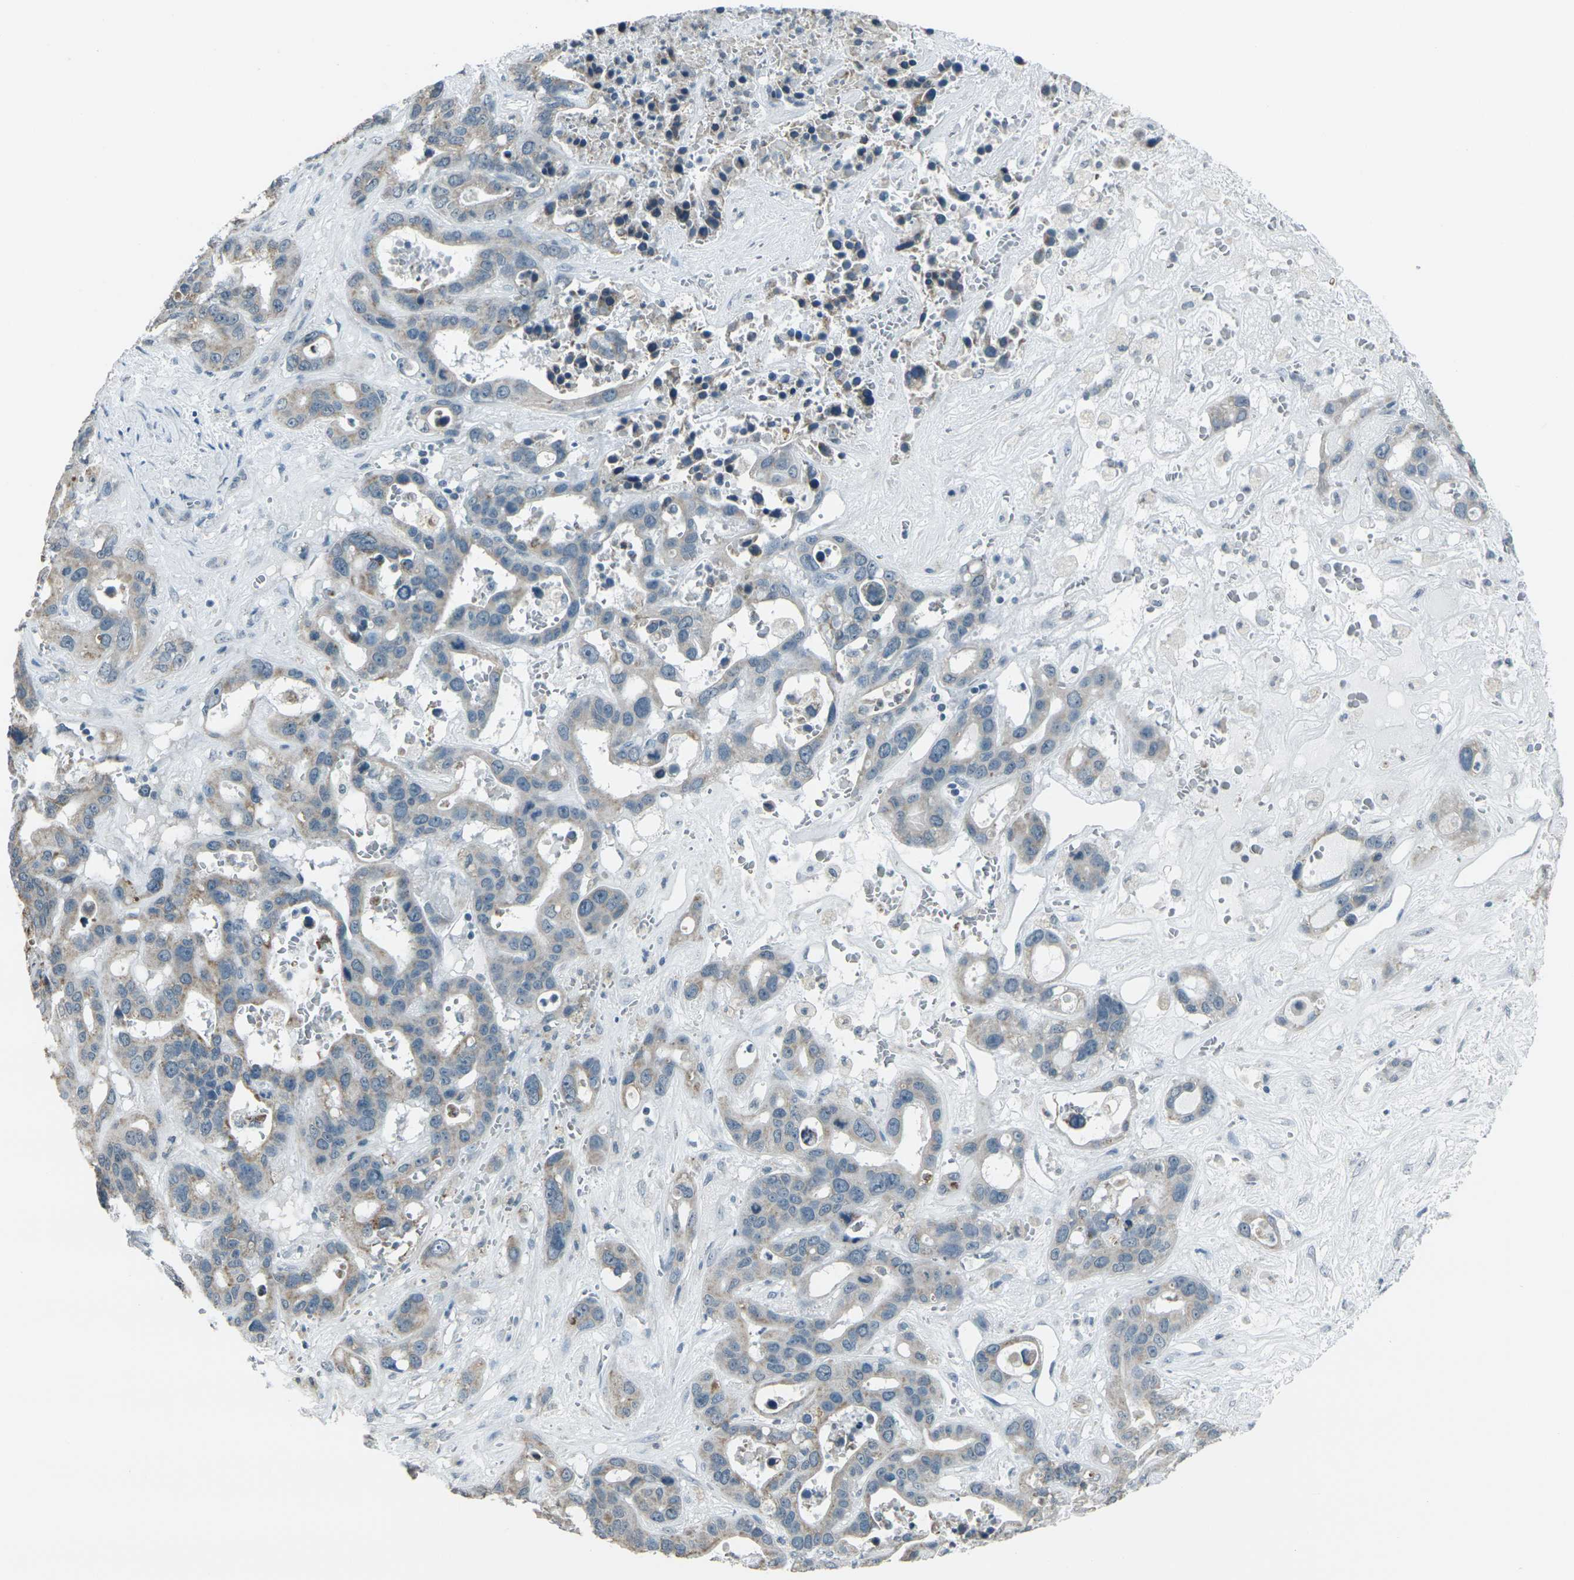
{"staining": {"intensity": "weak", "quantity": "25%-75%", "location": "cytoplasmic/membranous"}, "tissue": "liver cancer", "cell_type": "Tumor cells", "image_type": "cancer", "snomed": [{"axis": "morphology", "description": "Cholangiocarcinoma"}, {"axis": "topography", "description": "Liver"}], "caption": "Immunohistochemistry (IHC) photomicrograph of human liver cancer (cholangiocarcinoma) stained for a protein (brown), which displays low levels of weak cytoplasmic/membranous expression in approximately 25%-75% of tumor cells.", "gene": "H2BC1", "patient": {"sex": "female", "age": 65}}